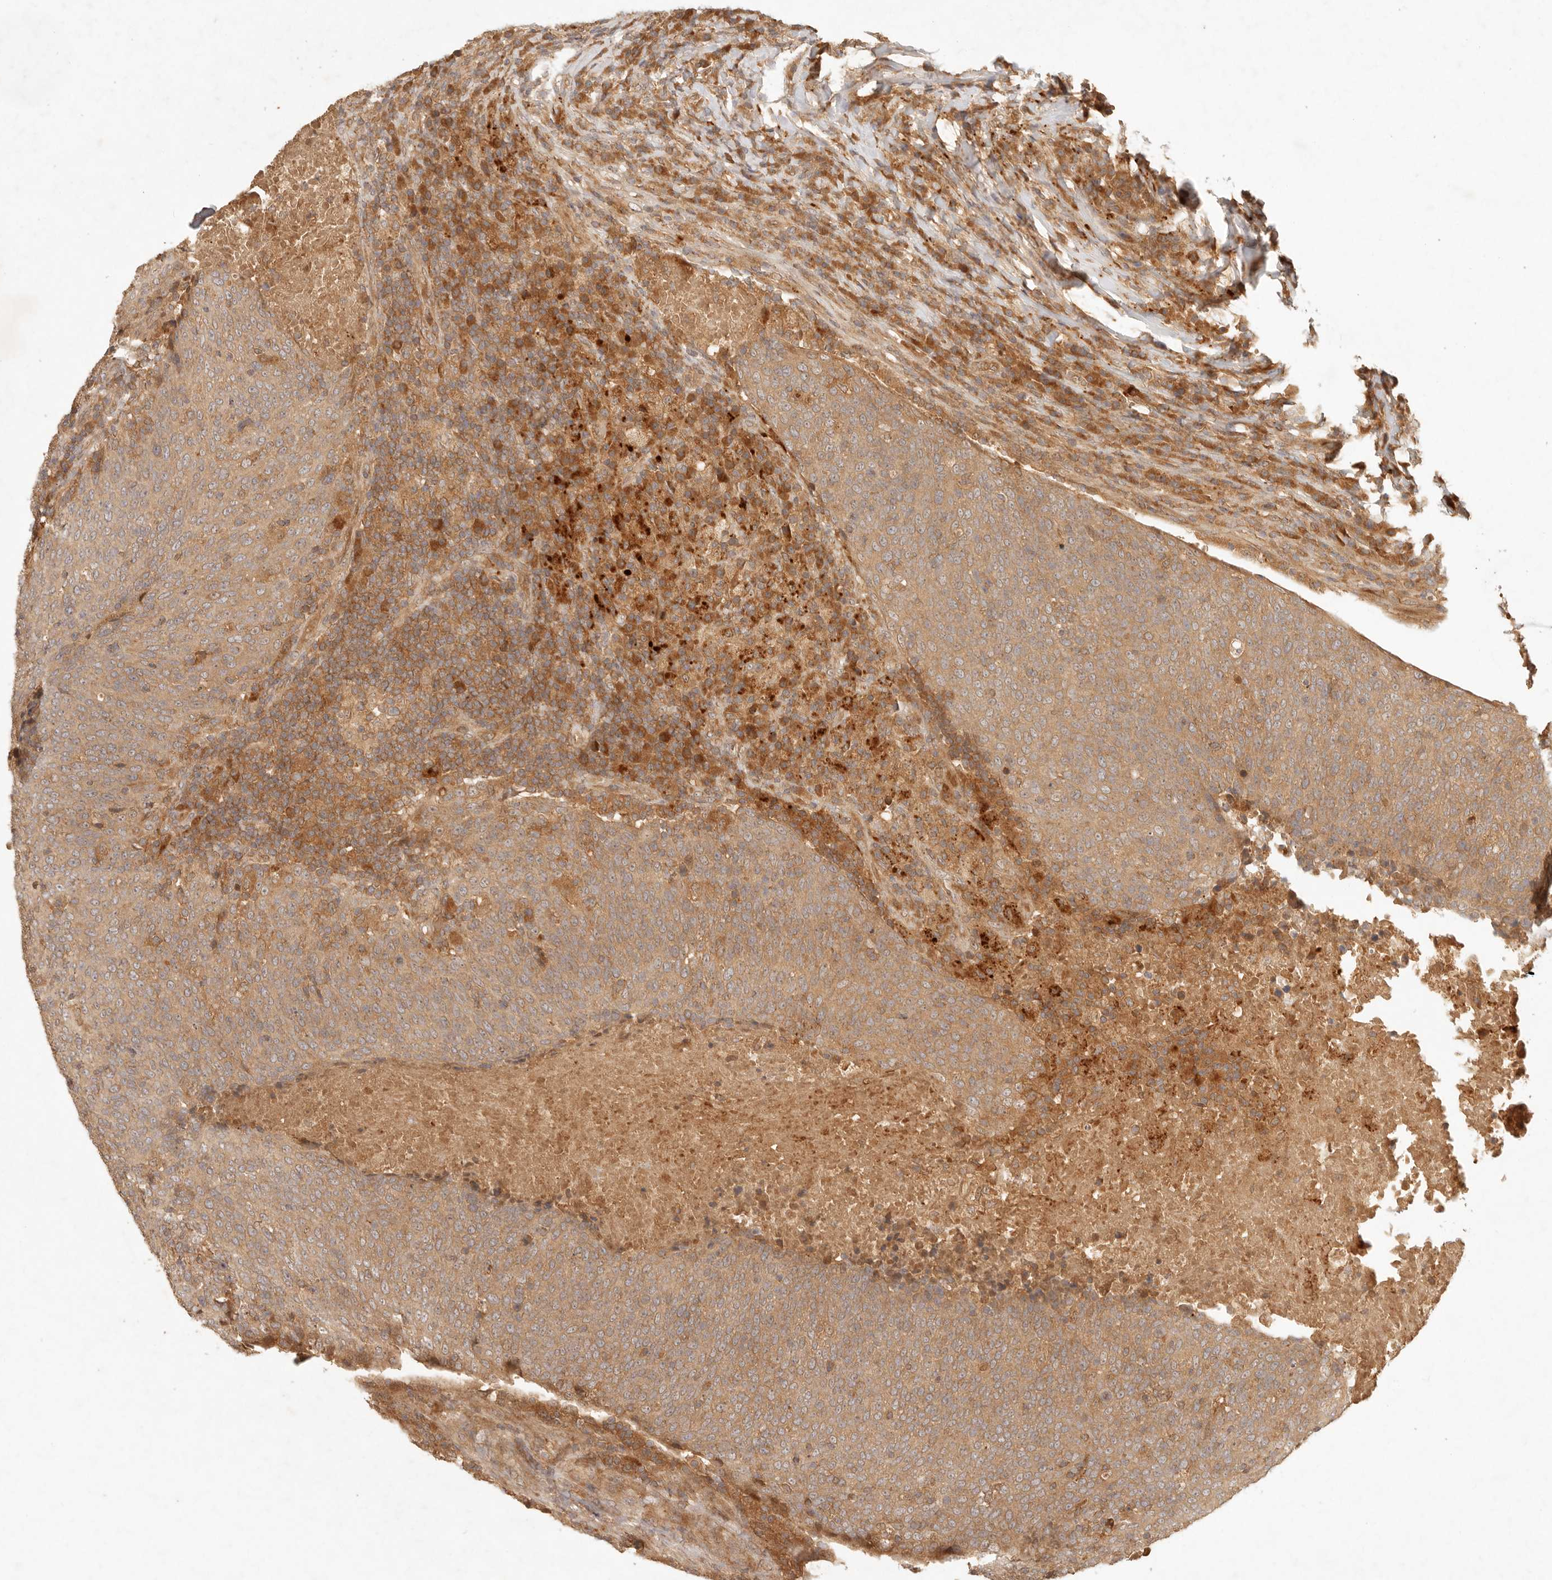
{"staining": {"intensity": "moderate", "quantity": ">75%", "location": "cytoplasmic/membranous"}, "tissue": "head and neck cancer", "cell_type": "Tumor cells", "image_type": "cancer", "snomed": [{"axis": "morphology", "description": "Squamous cell carcinoma, NOS"}, {"axis": "morphology", "description": "Squamous cell carcinoma, metastatic, NOS"}, {"axis": "topography", "description": "Lymph node"}, {"axis": "topography", "description": "Head-Neck"}], "caption": "Approximately >75% of tumor cells in human head and neck cancer (metastatic squamous cell carcinoma) exhibit moderate cytoplasmic/membranous protein expression as visualized by brown immunohistochemical staining.", "gene": "ANKRD61", "patient": {"sex": "male", "age": 62}}